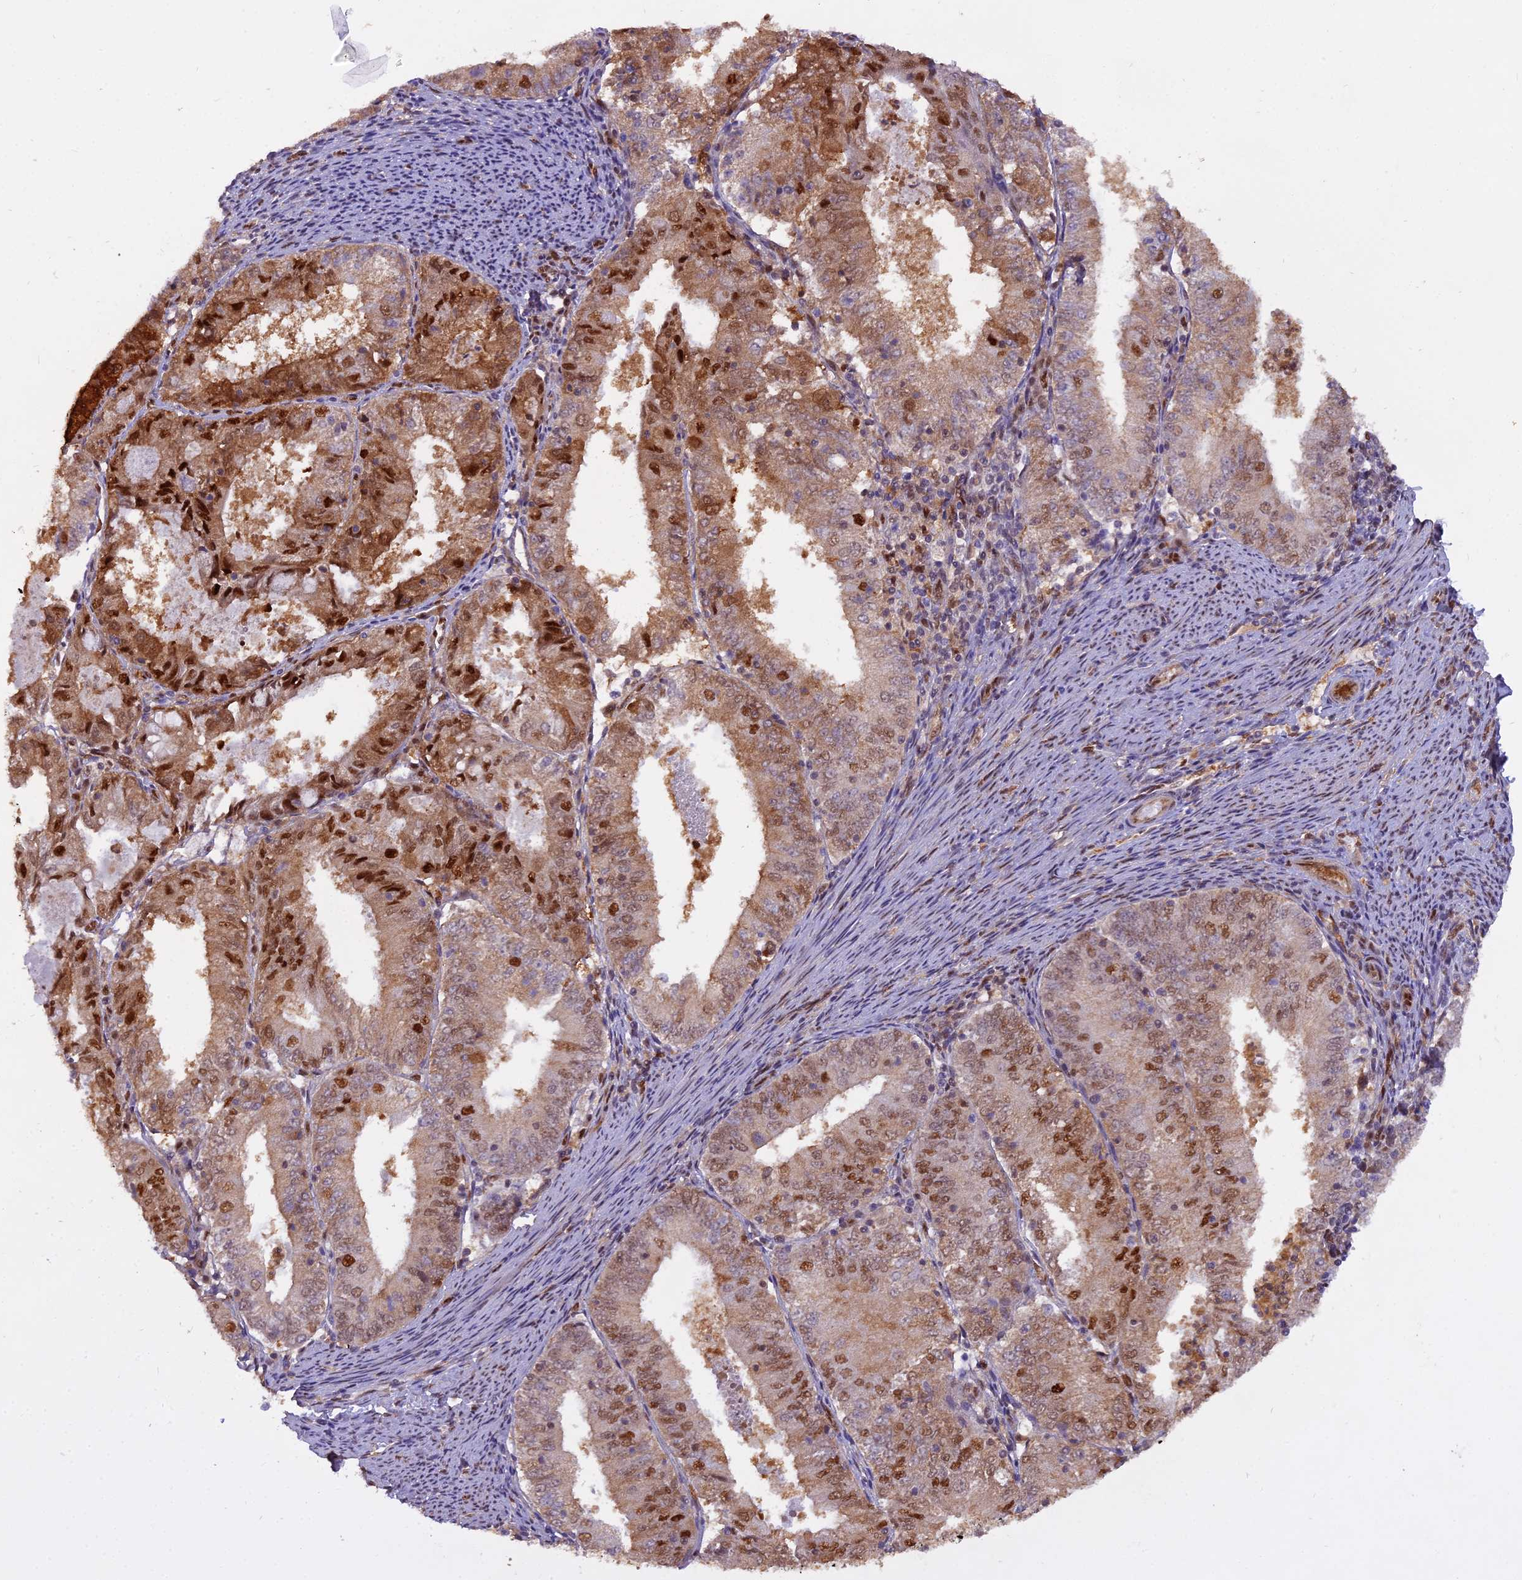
{"staining": {"intensity": "moderate", "quantity": ">75%", "location": "cytoplasmic/membranous,nuclear"}, "tissue": "endometrial cancer", "cell_type": "Tumor cells", "image_type": "cancer", "snomed": [{"axis": "morphology", "description": "Adenocarcinoma, NOS"}, {"axis": "topography", "description": "Endometrium"}], "caption": "Adenocarcinoma (endometrial) stained with immunohistochemistry demonstrates moderate cytoplasmic/membranous and nuclear positivity in approximately >75% of tumor cells. The staining was performed using DAB, with brown indicating positive protein expression. Nuclei are stained blue with hematoxylin.", "gene": "NPEPL1", "patient": {"sex": "female", "age": 57}}